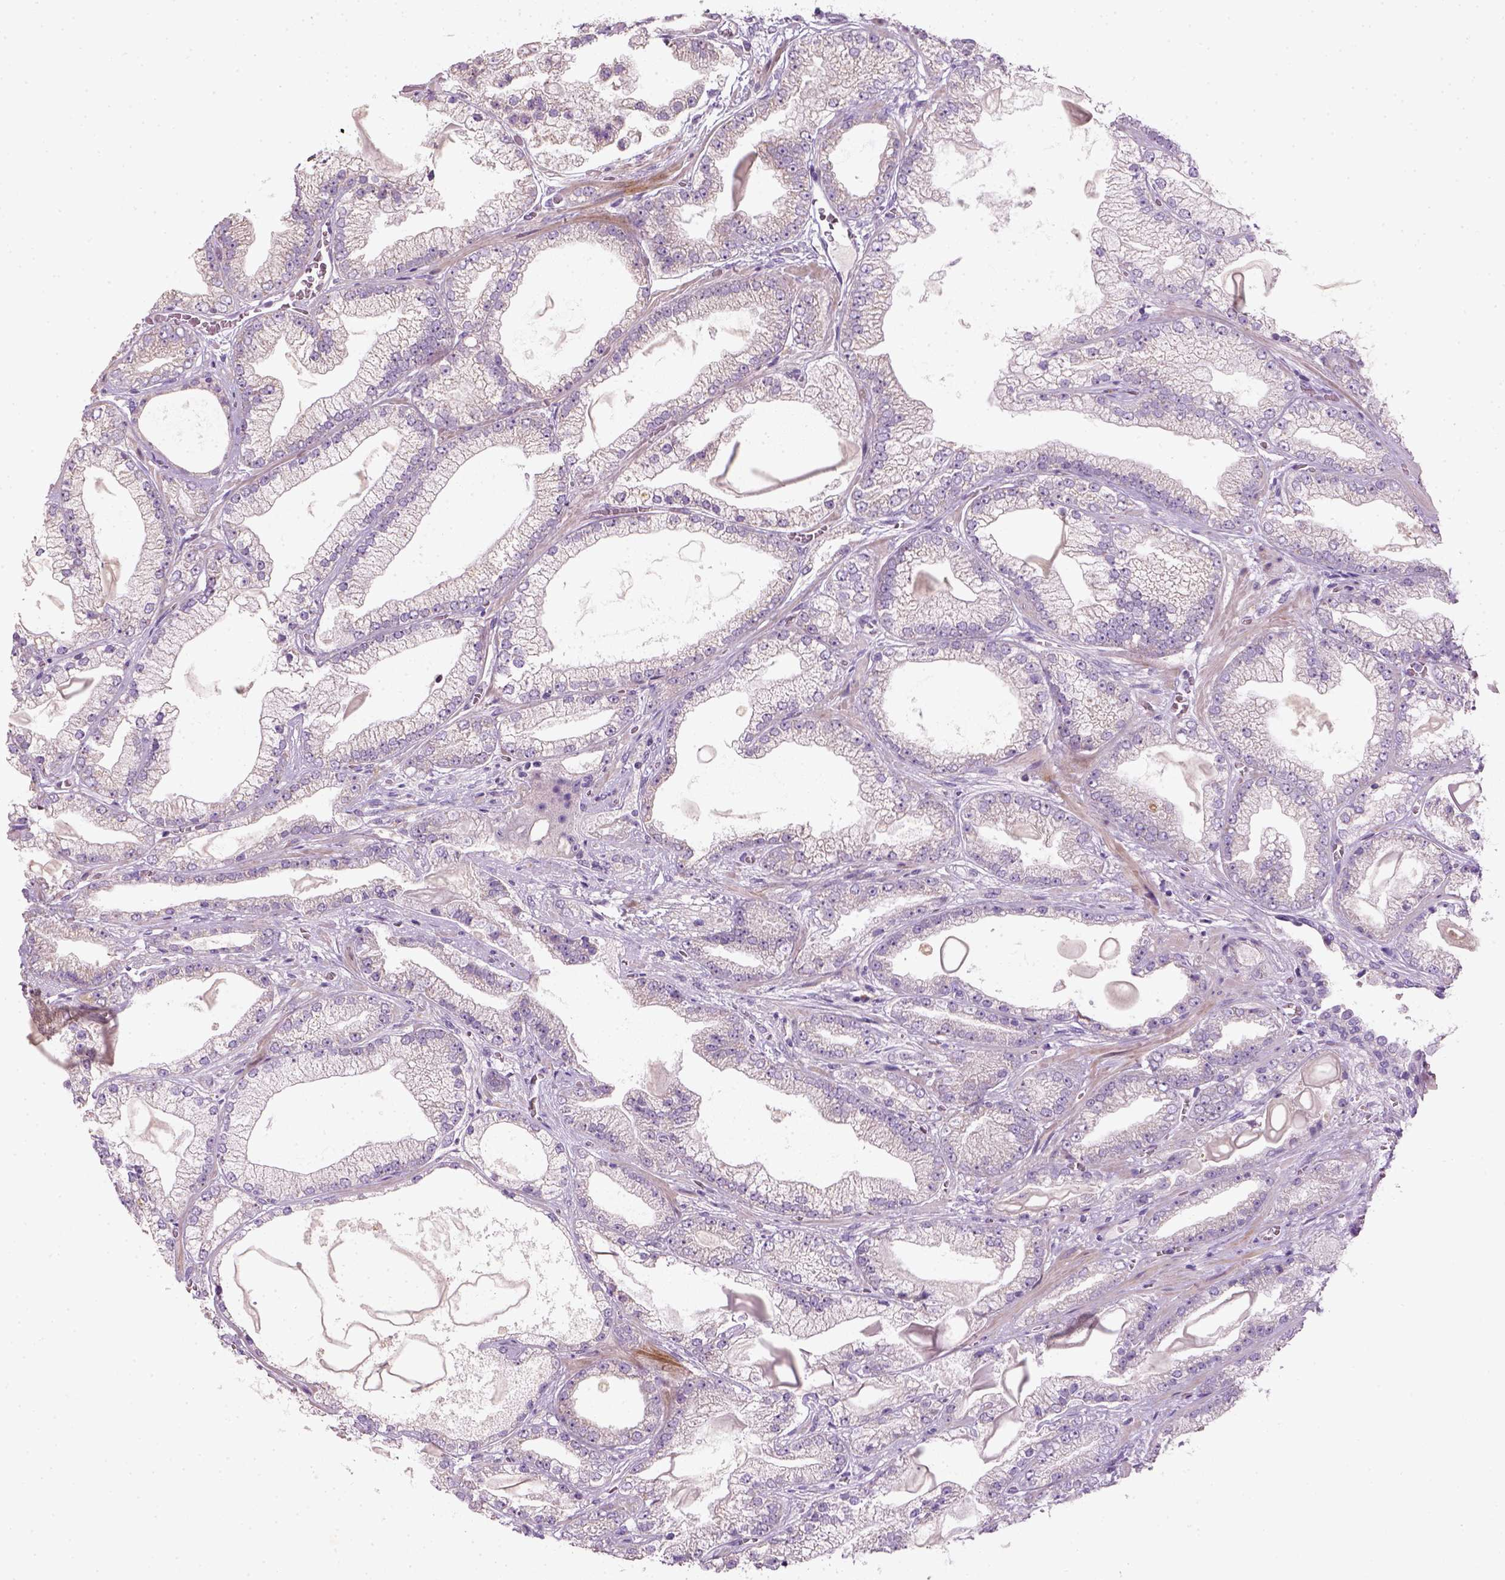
{"staining": {"intensity": "negative", "quantity": "none", "location": "none"}, "tissue": "prostate cancer", "cell_type": "Tumor cells", "image_type": "cancer", "snomed": [{"axis": "morphology", "description": "Adenocarcinoma, Low grade"}, {"axis": "topography", "description": "Prostate"}], "caption": "Low-grade adenocarcinoma (prostate) stained for a protein using IHC reveals no staining tumor cells.", "gene": "NUDT6", "patient": {"sex": "male", "age": 57}}